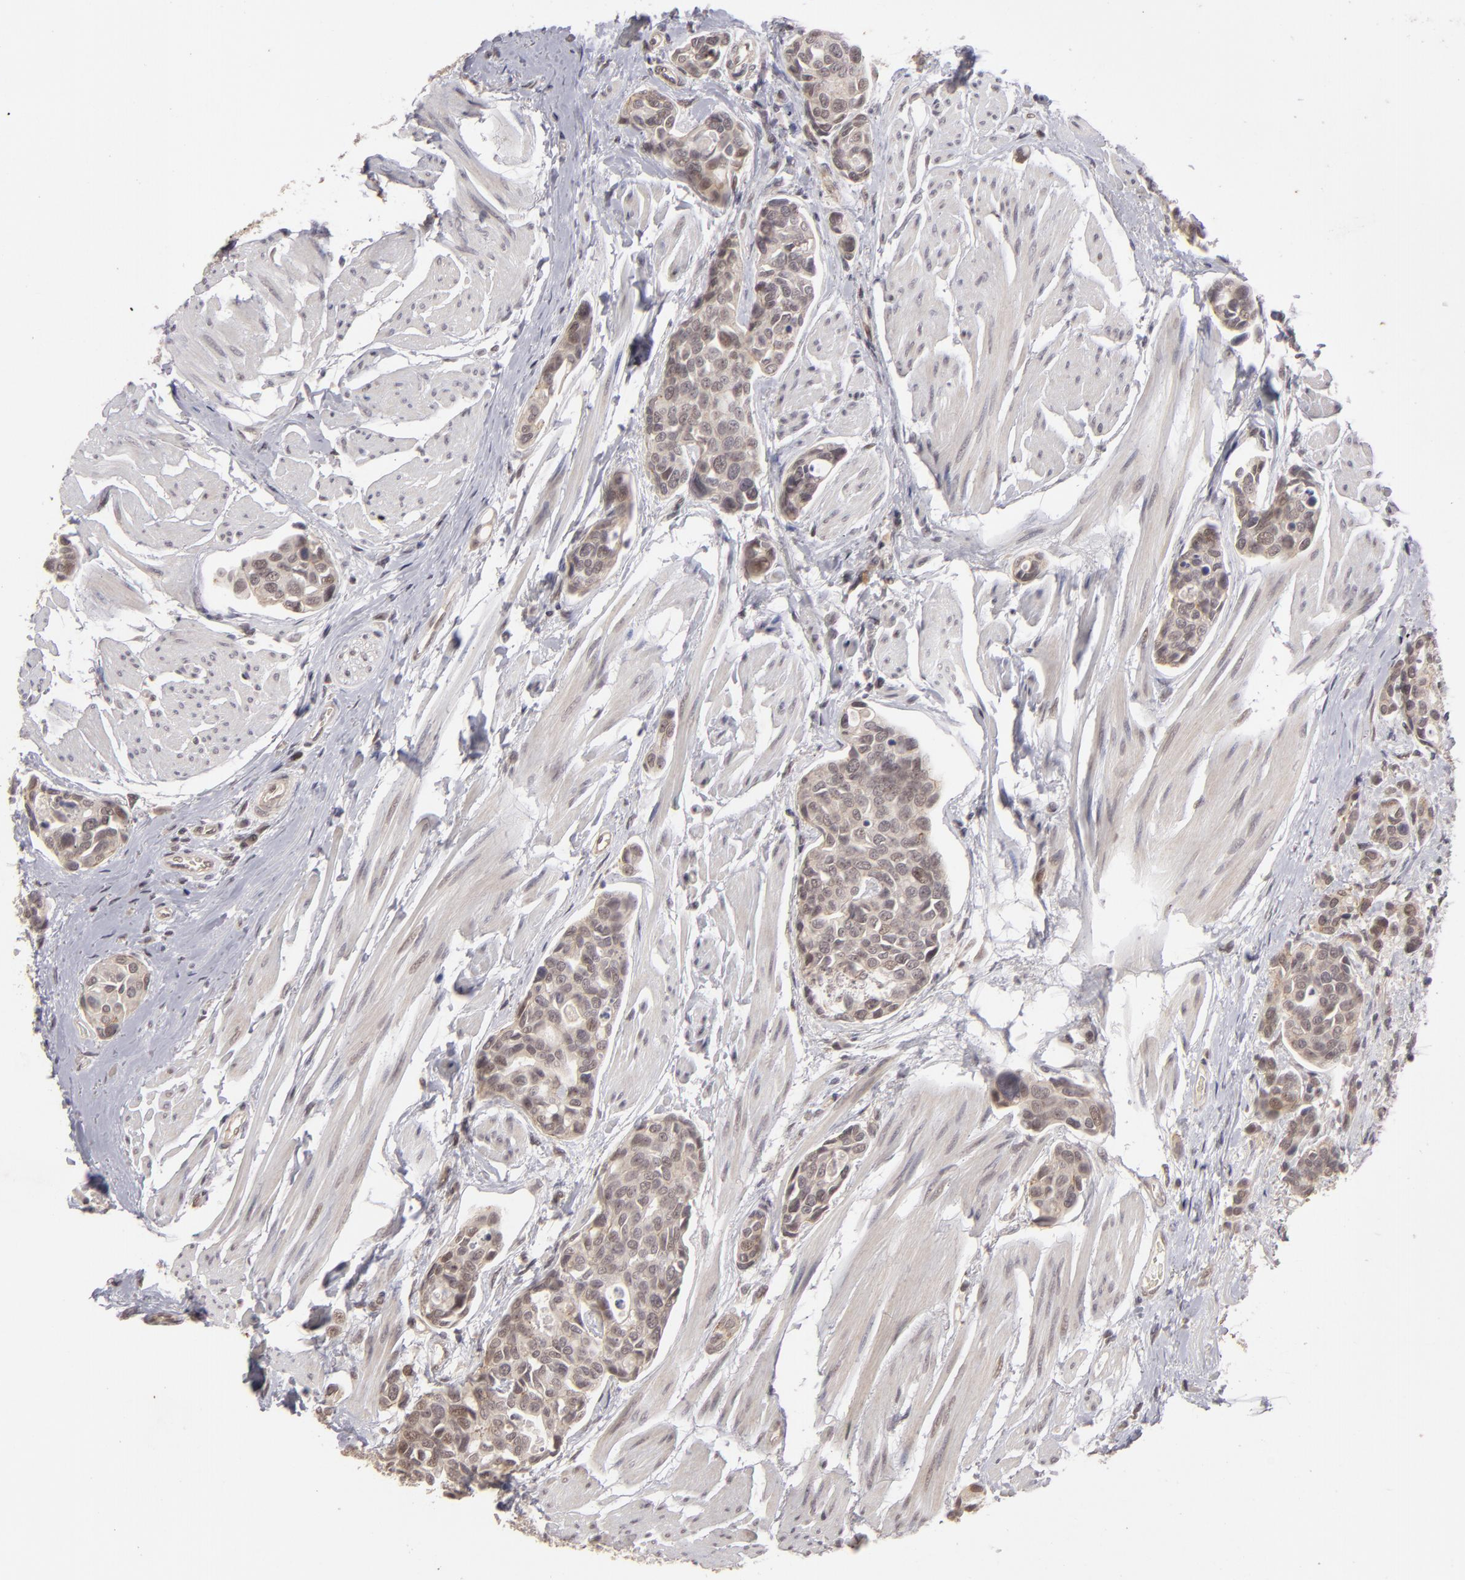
{"staining": {"intensity": "weak", "quantity": "25%-75%", "location": "cytoplasmic/membranous"}, "tissue": "urothelial cancer", "cell_type": "Tumor cells", "image_type": "cancer", "snomed": [{"axis": "morphology", "description": "Urothelial carcinoma, High grade"}, {"axis": "topography", "description": "Urinary bladder"}], "caption": "This photomicrograph shows urothelial cancer stained with IHC to label a protein in brown. The cytoplasmic/membranous of tumor cells show weak positivity for the protein. Nuclei are counter-stained blue.", "gene": "DFFA", "patient": {"sex": "male", "age": 78}}